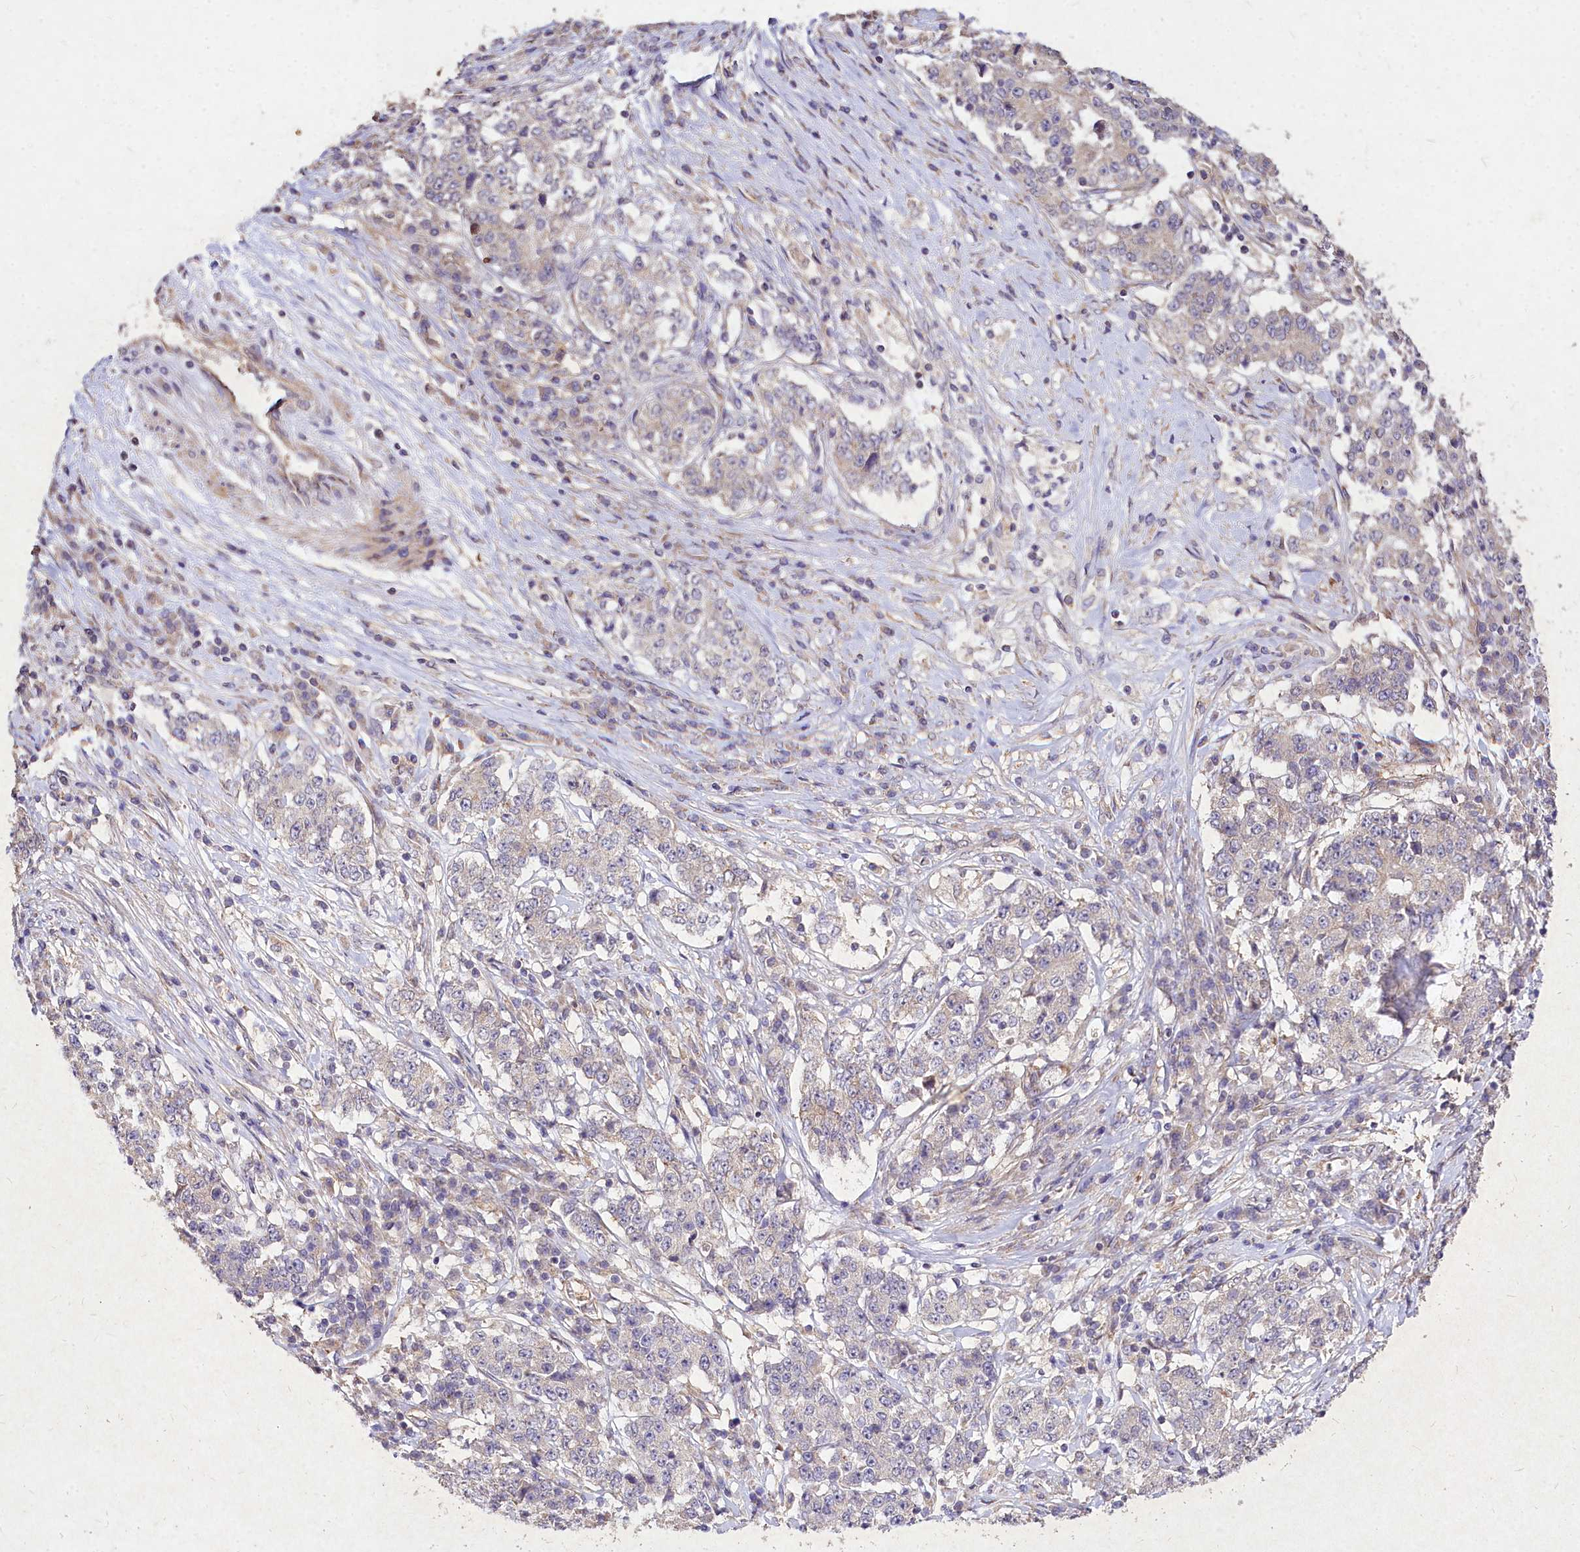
{"staining": {"intensity": "weak", "quantity": "<25%", "location": "cytoplasmic/membranous"}, "tissue": "stomach cancer", "cell_type": "Tumor cells", "image_type": "cancer", "snomed": [{"axis": "morphology", "description": "Adenocarcinoma, NOS"}, {"axis": "topography", "description": "Stomach"}], "caption": "This is an immunohistochemistry image of human stomach adenocarcinoma. There is no positivity in tumor cells.", "gene": "SKA1", "patient": {"sex": "male", "age": 59}}